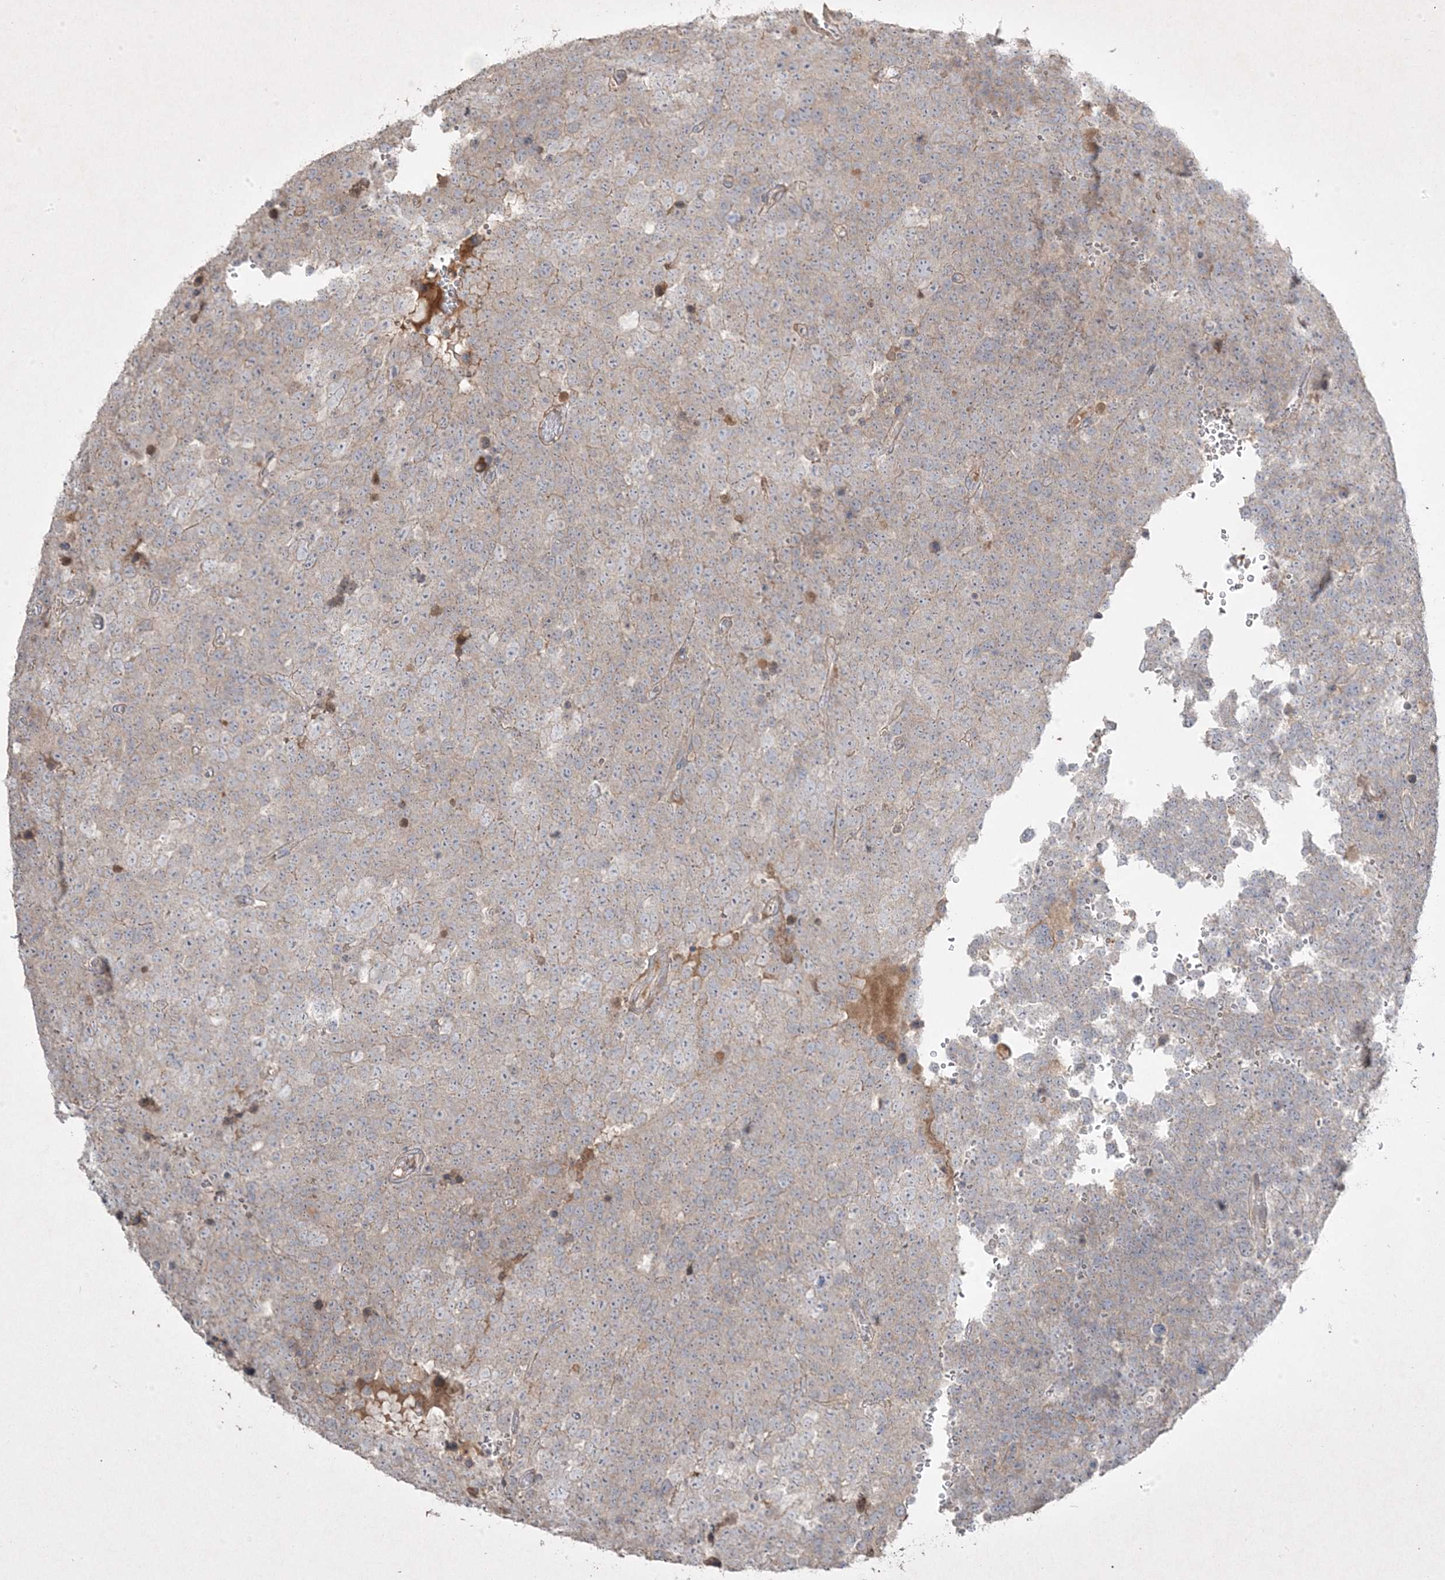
{"staining": {"intensity": "negative", "quantity": "none", "location": "none"}, "tissue": "testis cancer", "cell_type": "Tumor cells", "image_type": "cancer", "snomed": [{"axis": "morphology", "description": "Seminoma, NOS"}, {"axis": "topography", "description": "Testis"}], "caption": "Tumor cells show no significant protein positivity in testis cancer (seminoma).", "gene": "RGL4", "patient": {"sex": "male", "age": 71}}